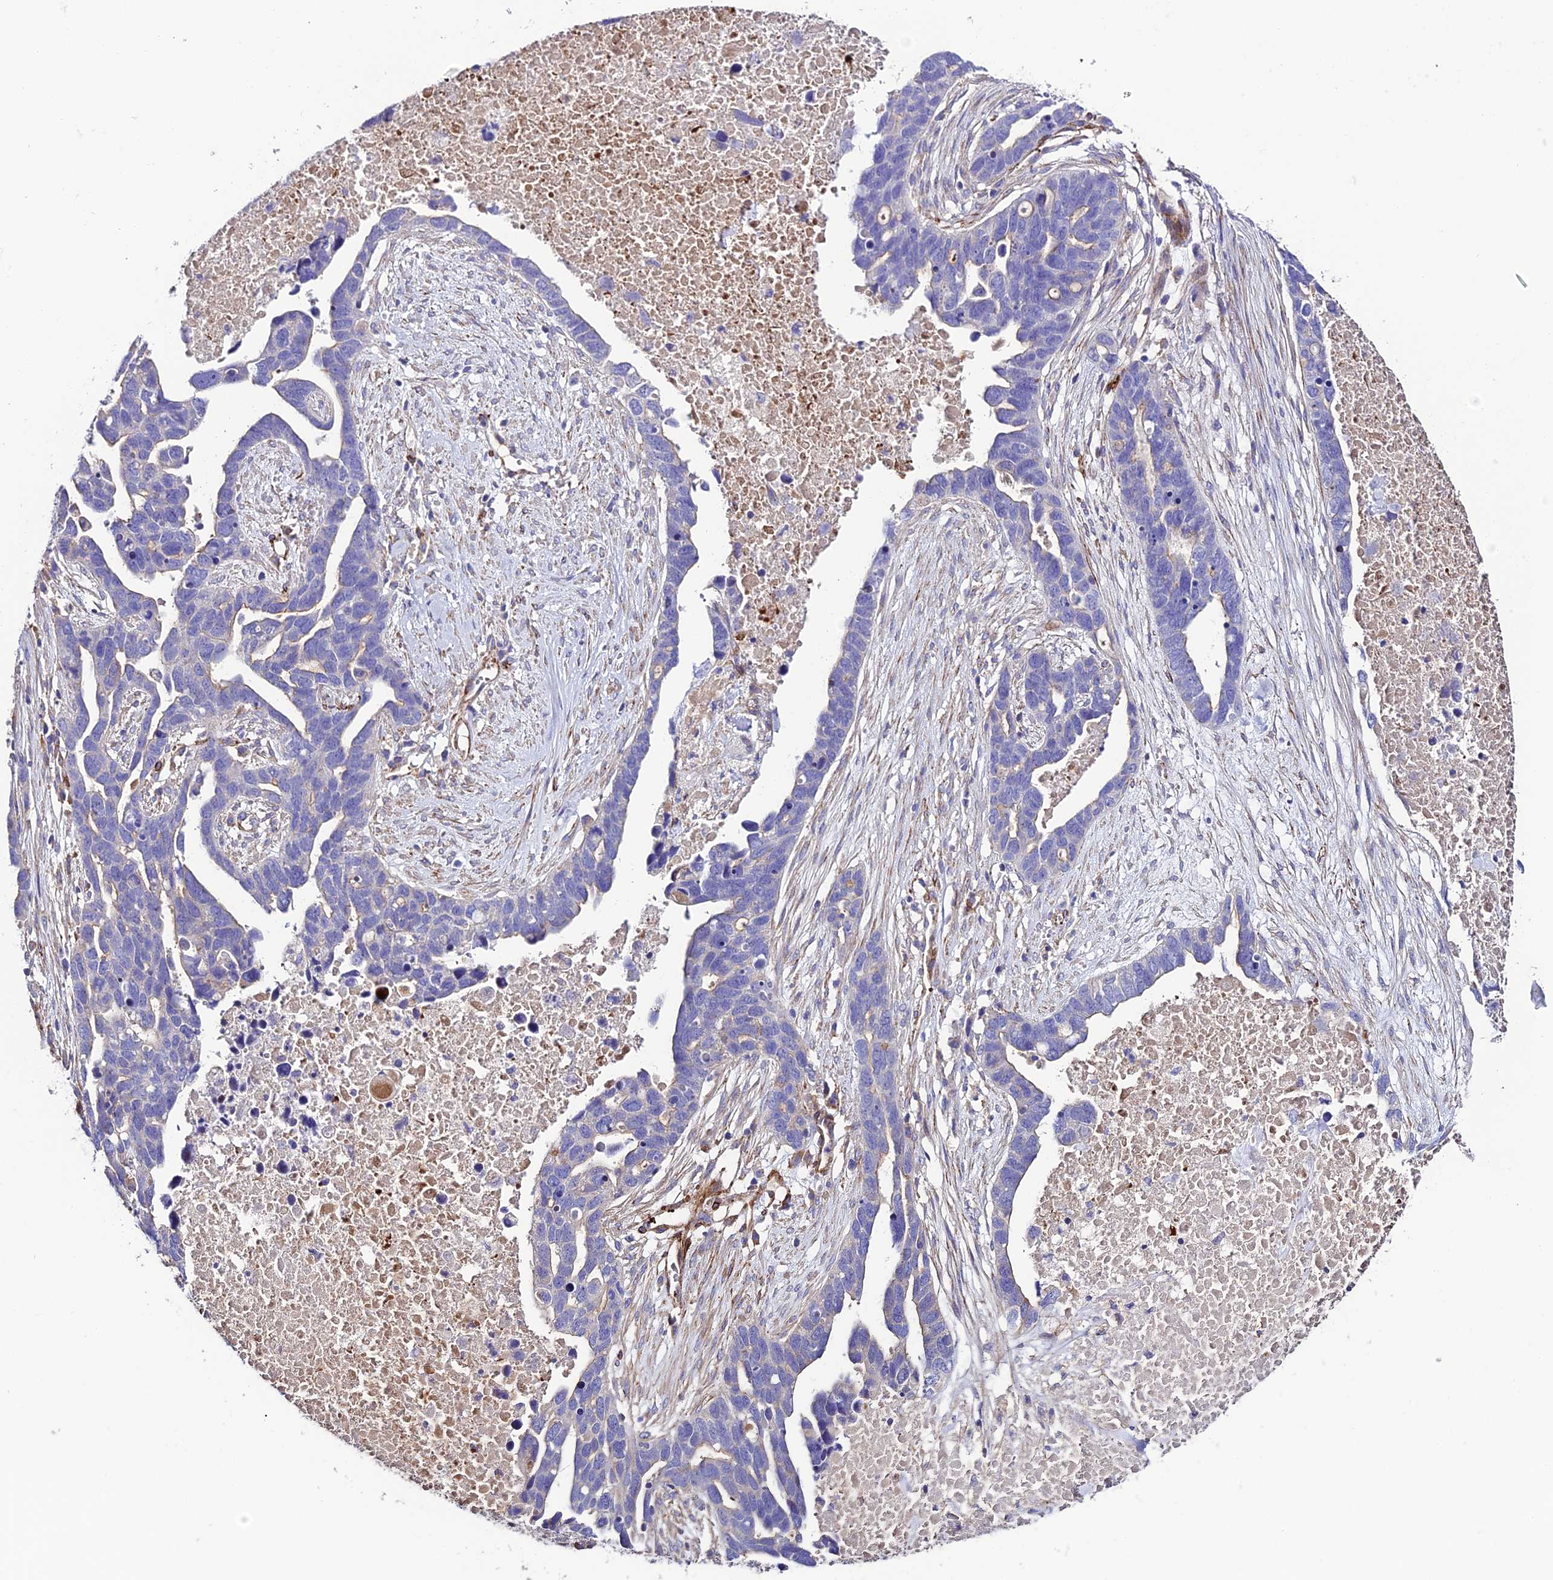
{"staining": {"intensity": "negative", "quantity": "none", "location": "none"}, "tissue": "ovarian cancer", "cell_type": "Tumor cells", "image_type": "cancer", "snomed": [{"axis": "morphology", "description": "Cystadenocarcinoma, serous, NOS"}, {"axis": "topography", "description": "Ovary"}], "caption": "High power microscopy photomicrograph of an immunohistochemistry (IHC) micrograph of ovarian serous cystadenocarcinoma, revealing no significant positivity in tumor cells.", "gene": "REX1BD", "patient": {"sex": "female", "age": 54}}